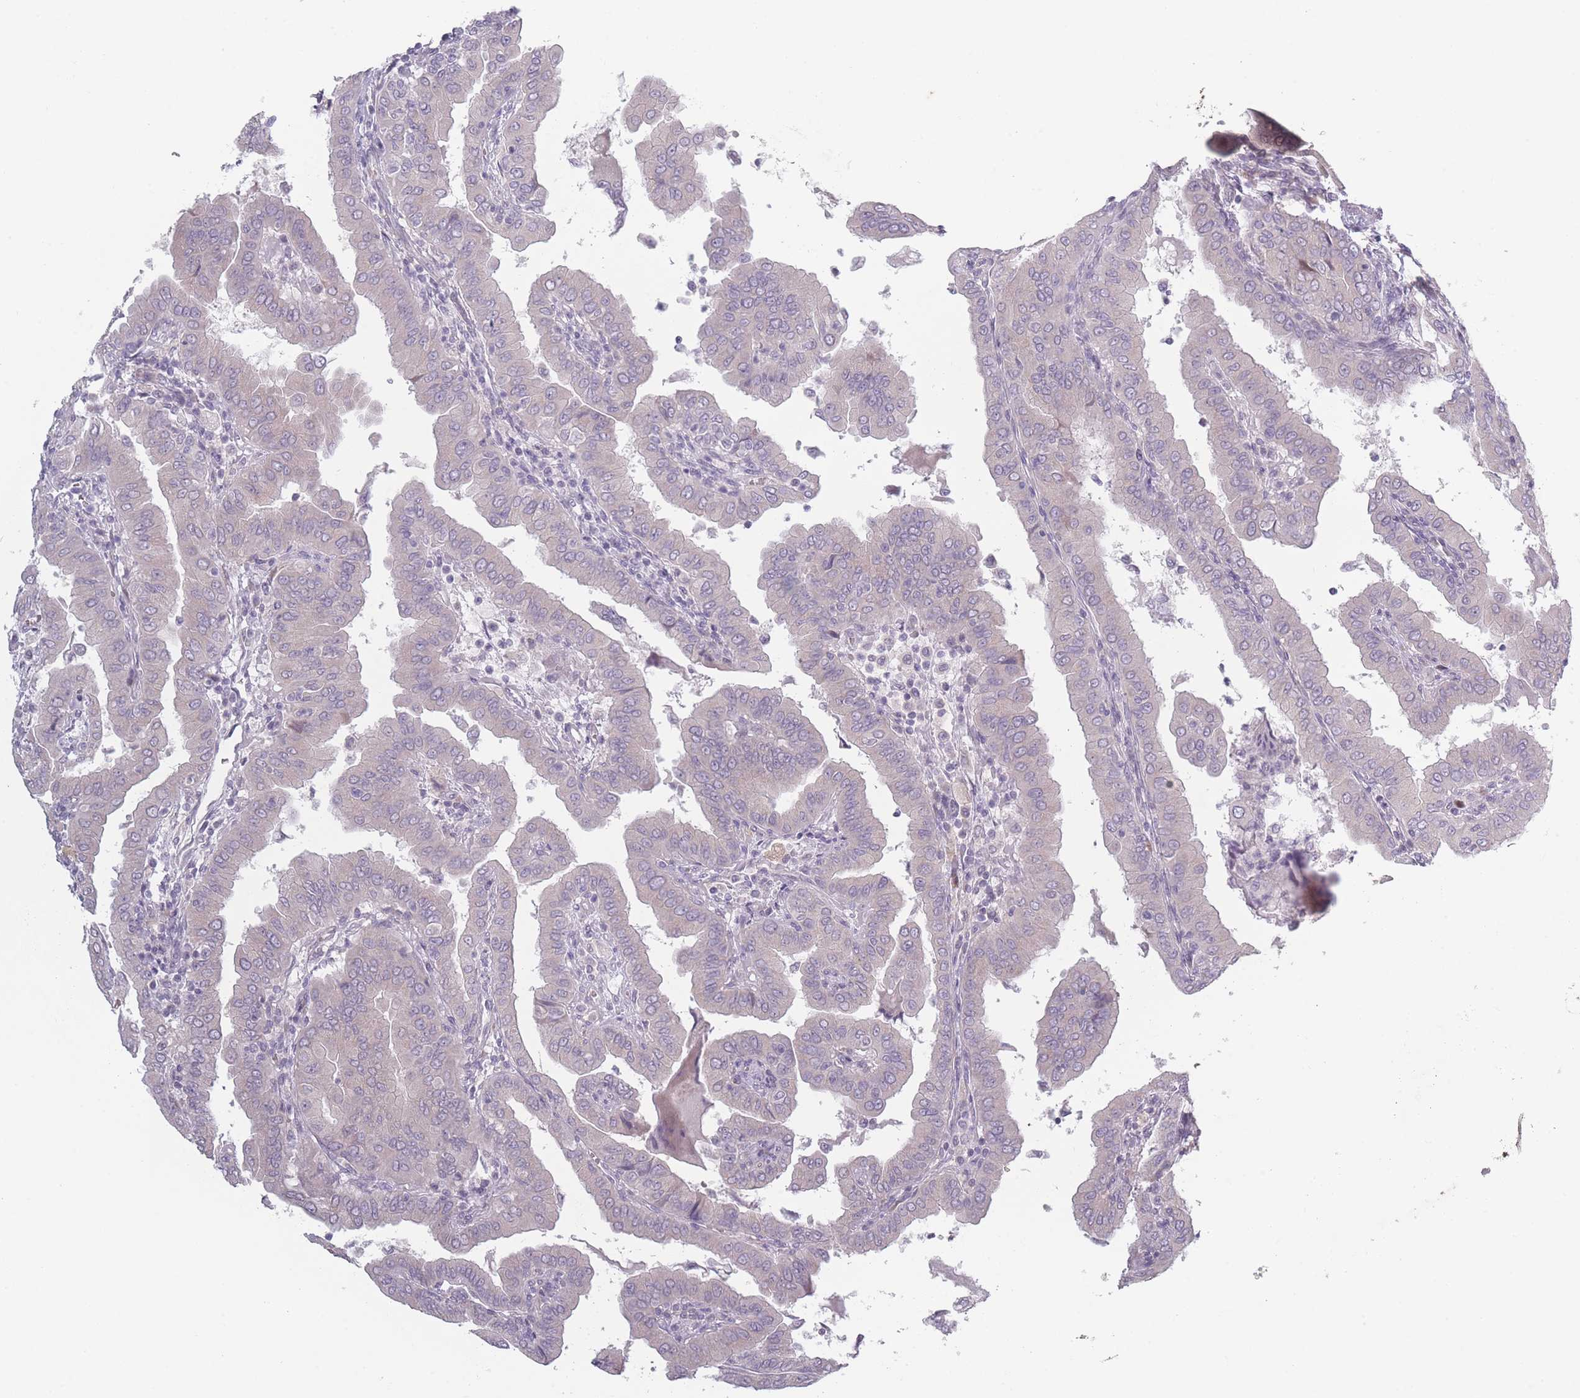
{"staining": {"intensity": "negative", "quantity": "none", "location": "none"}, "tissue": "thyroid cancer", "cell_type": "Tumor cells", "image_type": "cancer", "snomed": [{"axis": "morphology", "description": "Papillary adenocarcinoma, NOS"}, {"axis": "topography", "description": "Thyroid gland"}], "caption": "A high-resolution micrograph shows immunohistochemistry staining of papillary adenocarcinoma (thyroid), which shows no significant positivity in tumor cells.", "gene": "RASL10B", "patient": {"sex": "male", "age": 33}}